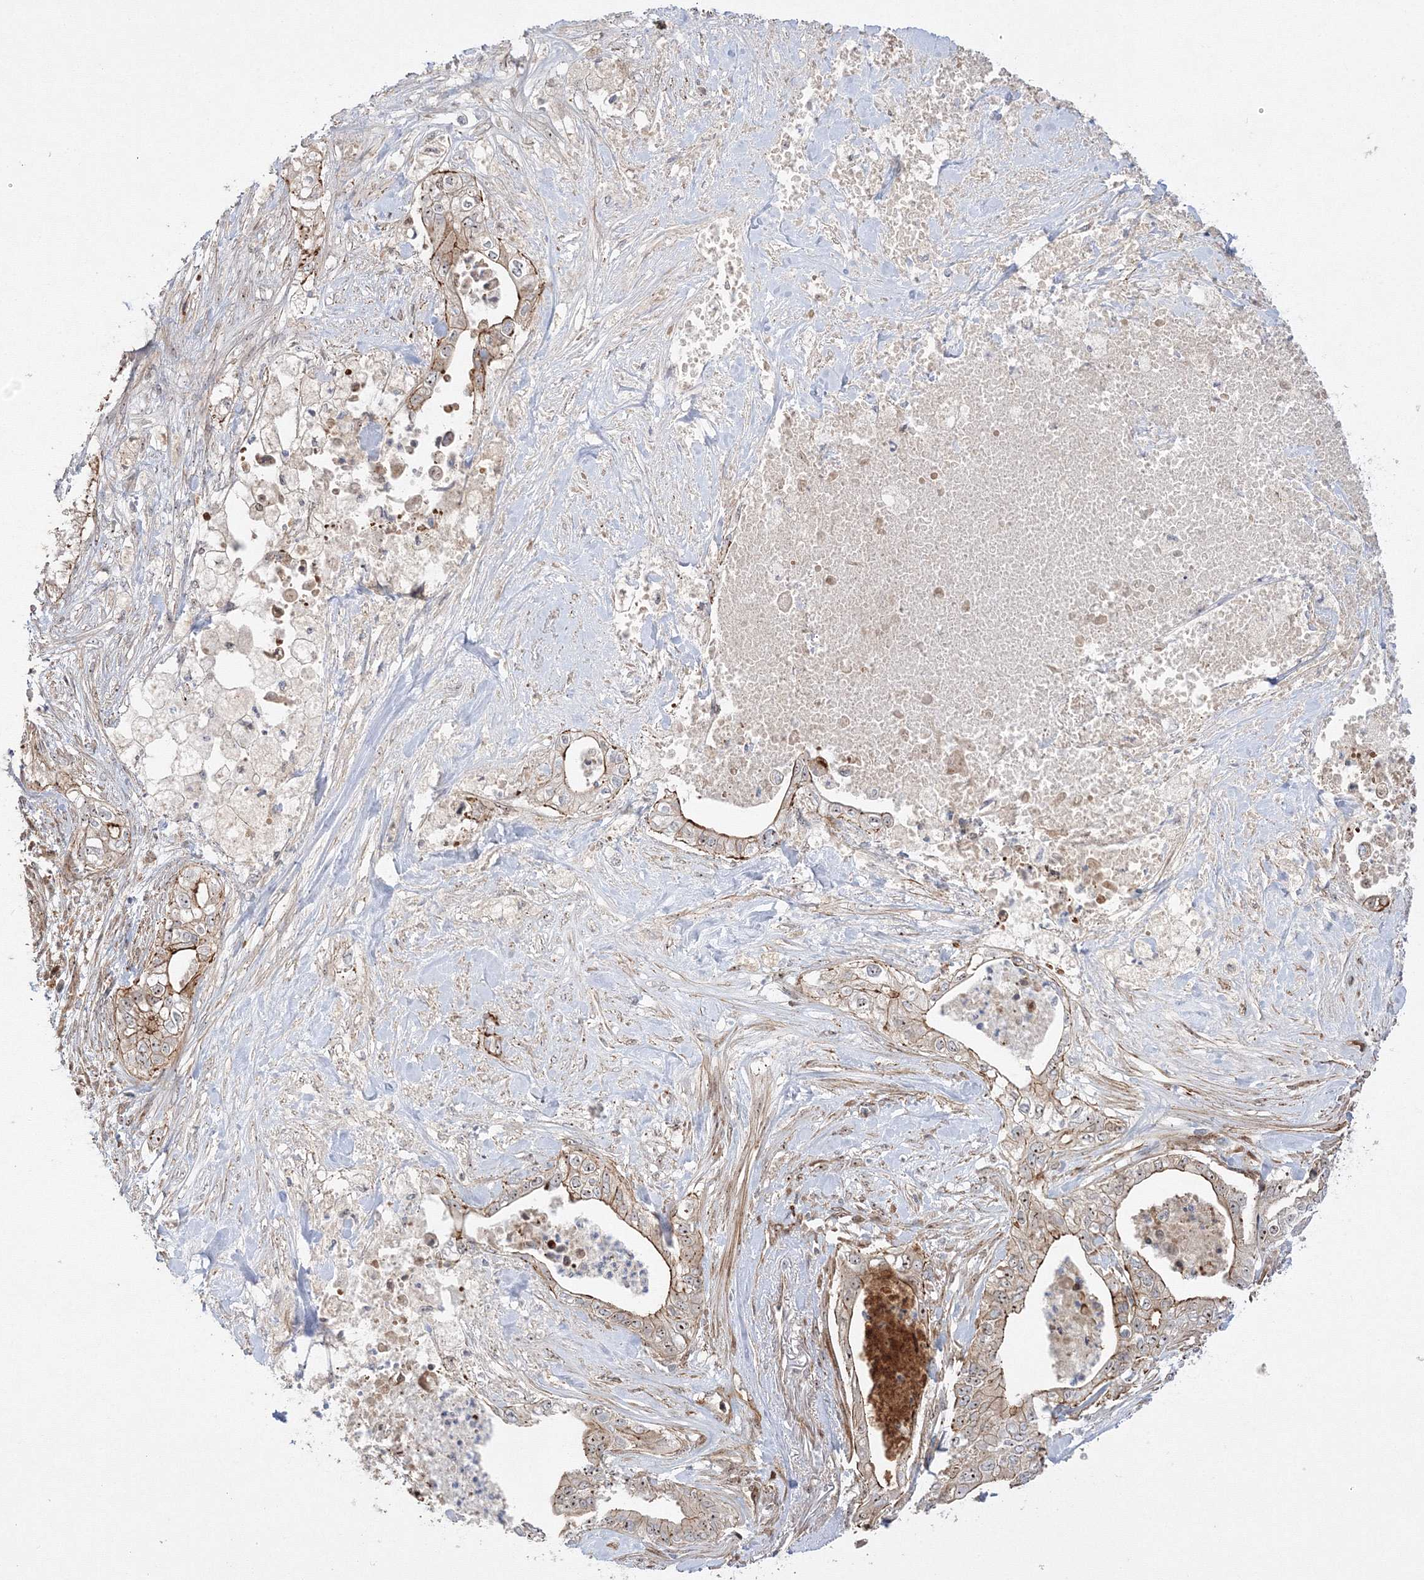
{"staining": {"intensity": "moderate", "quantity": ">75%", "location": "cytoplasmic/membranous,nuclear"}, "tissue": "pancreatic cancer", "cell_type": "Tumor cells", "image_type": "cancer", "snomed": [{"axis": "morphology", "description": "Adenocarcinoma, NOS"}, {"axis": "topography", "description": "Pancreas"}], "caption": "Pancreatic adenocarcinoma tissue demonstrates moderate cytoplasmic/membranous and nuclear staining in about >75% of tumor cells", "gene": "NPM3", "patient": {"sex": "female", "age": 78}}